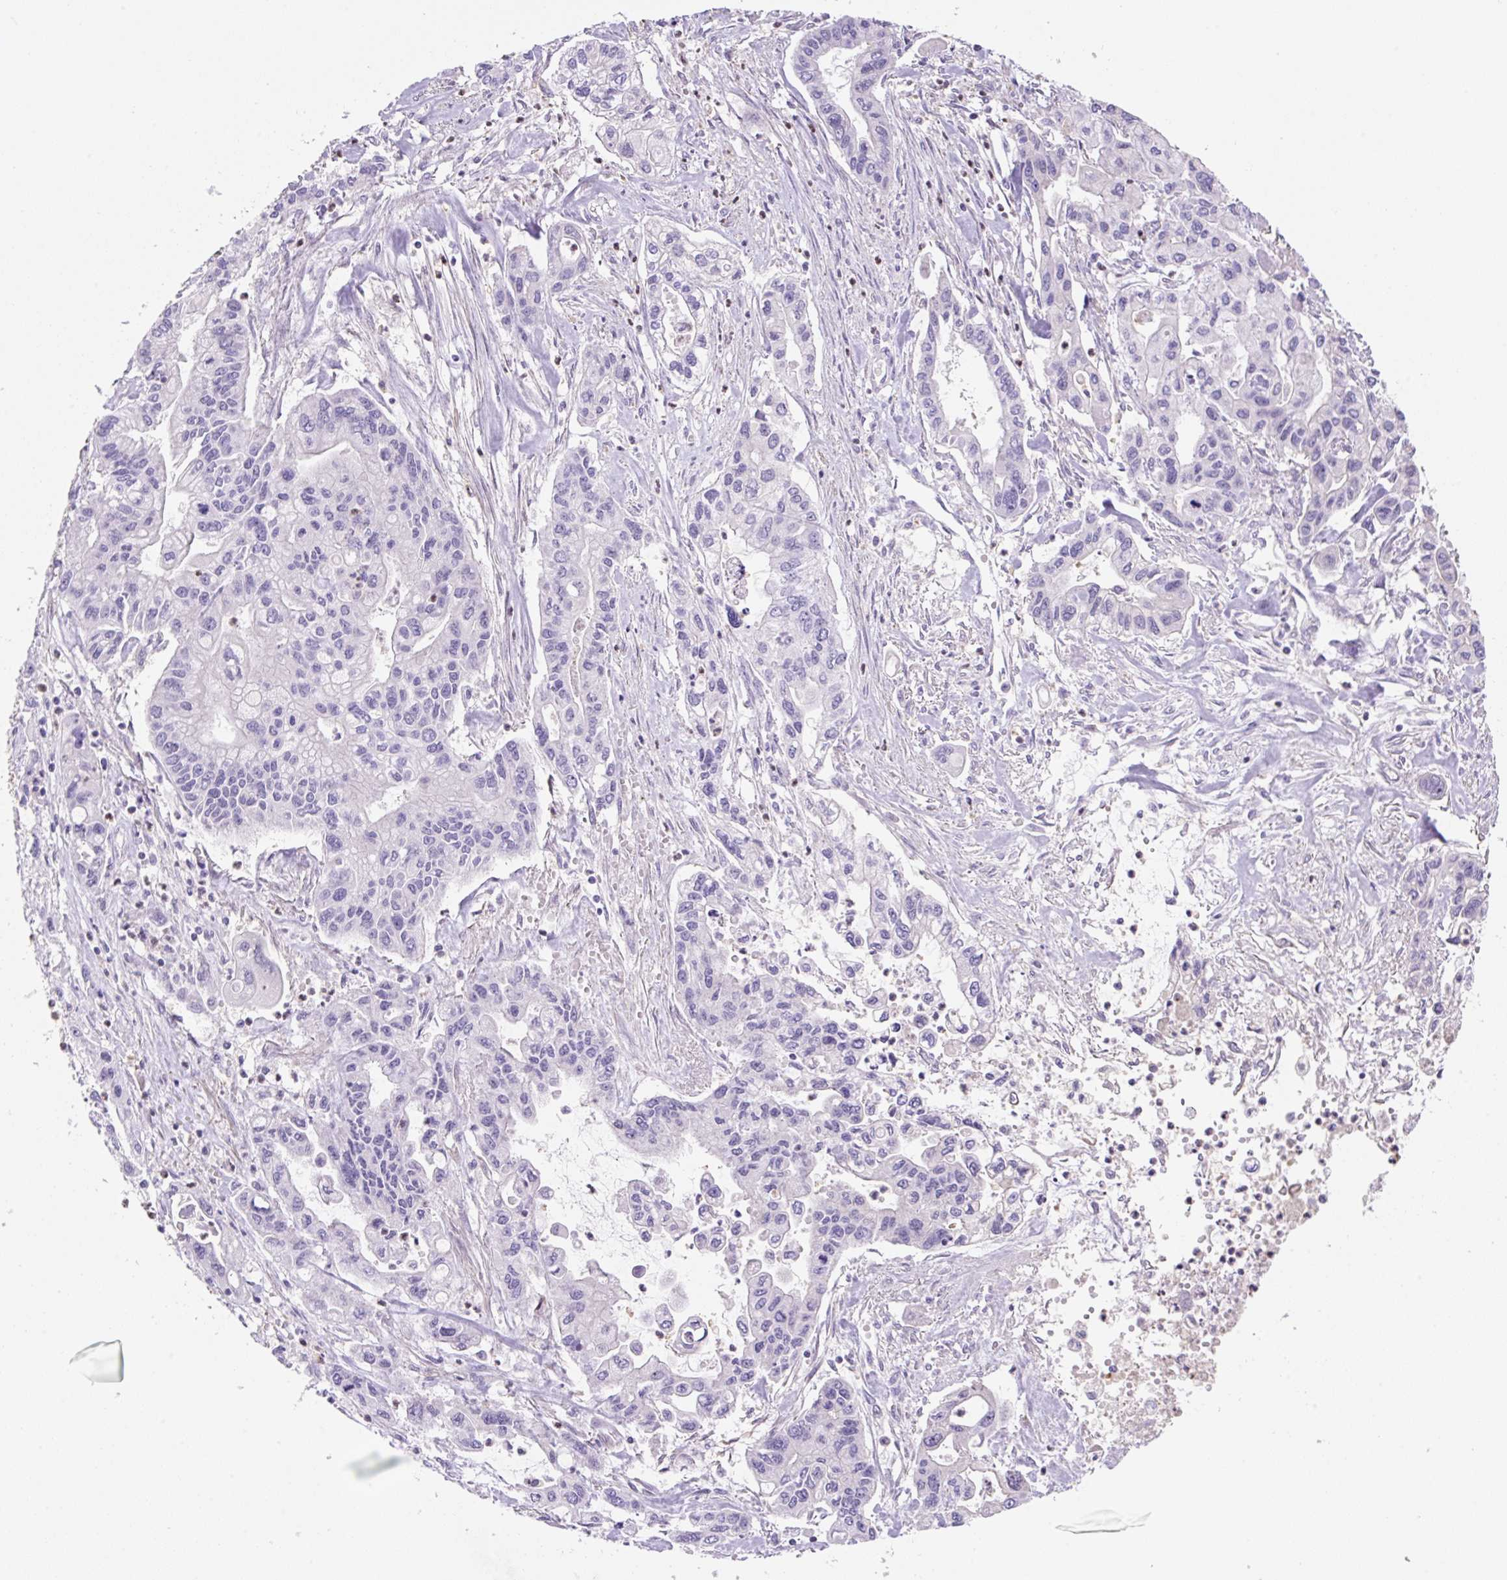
{"staining": {"intensity": "negative", "quantity": "none", "location": "none"}, "tissue": "pancreatic cancer", "cell_type": "Tumor cells", "image_type": "cancer", "snomed": [{"axis": "morphology", "description": "Adenocarcinoma, NOS"}, {"axis": "topography", "description": "Pancreas"}], "caption": "Pancreatic cancer (adenocarcinoma) stained for a protein using IHC reveals no staining tumor cells.", "gene": "TDRD15", "patient": {"sex": "male", "age": 62}}